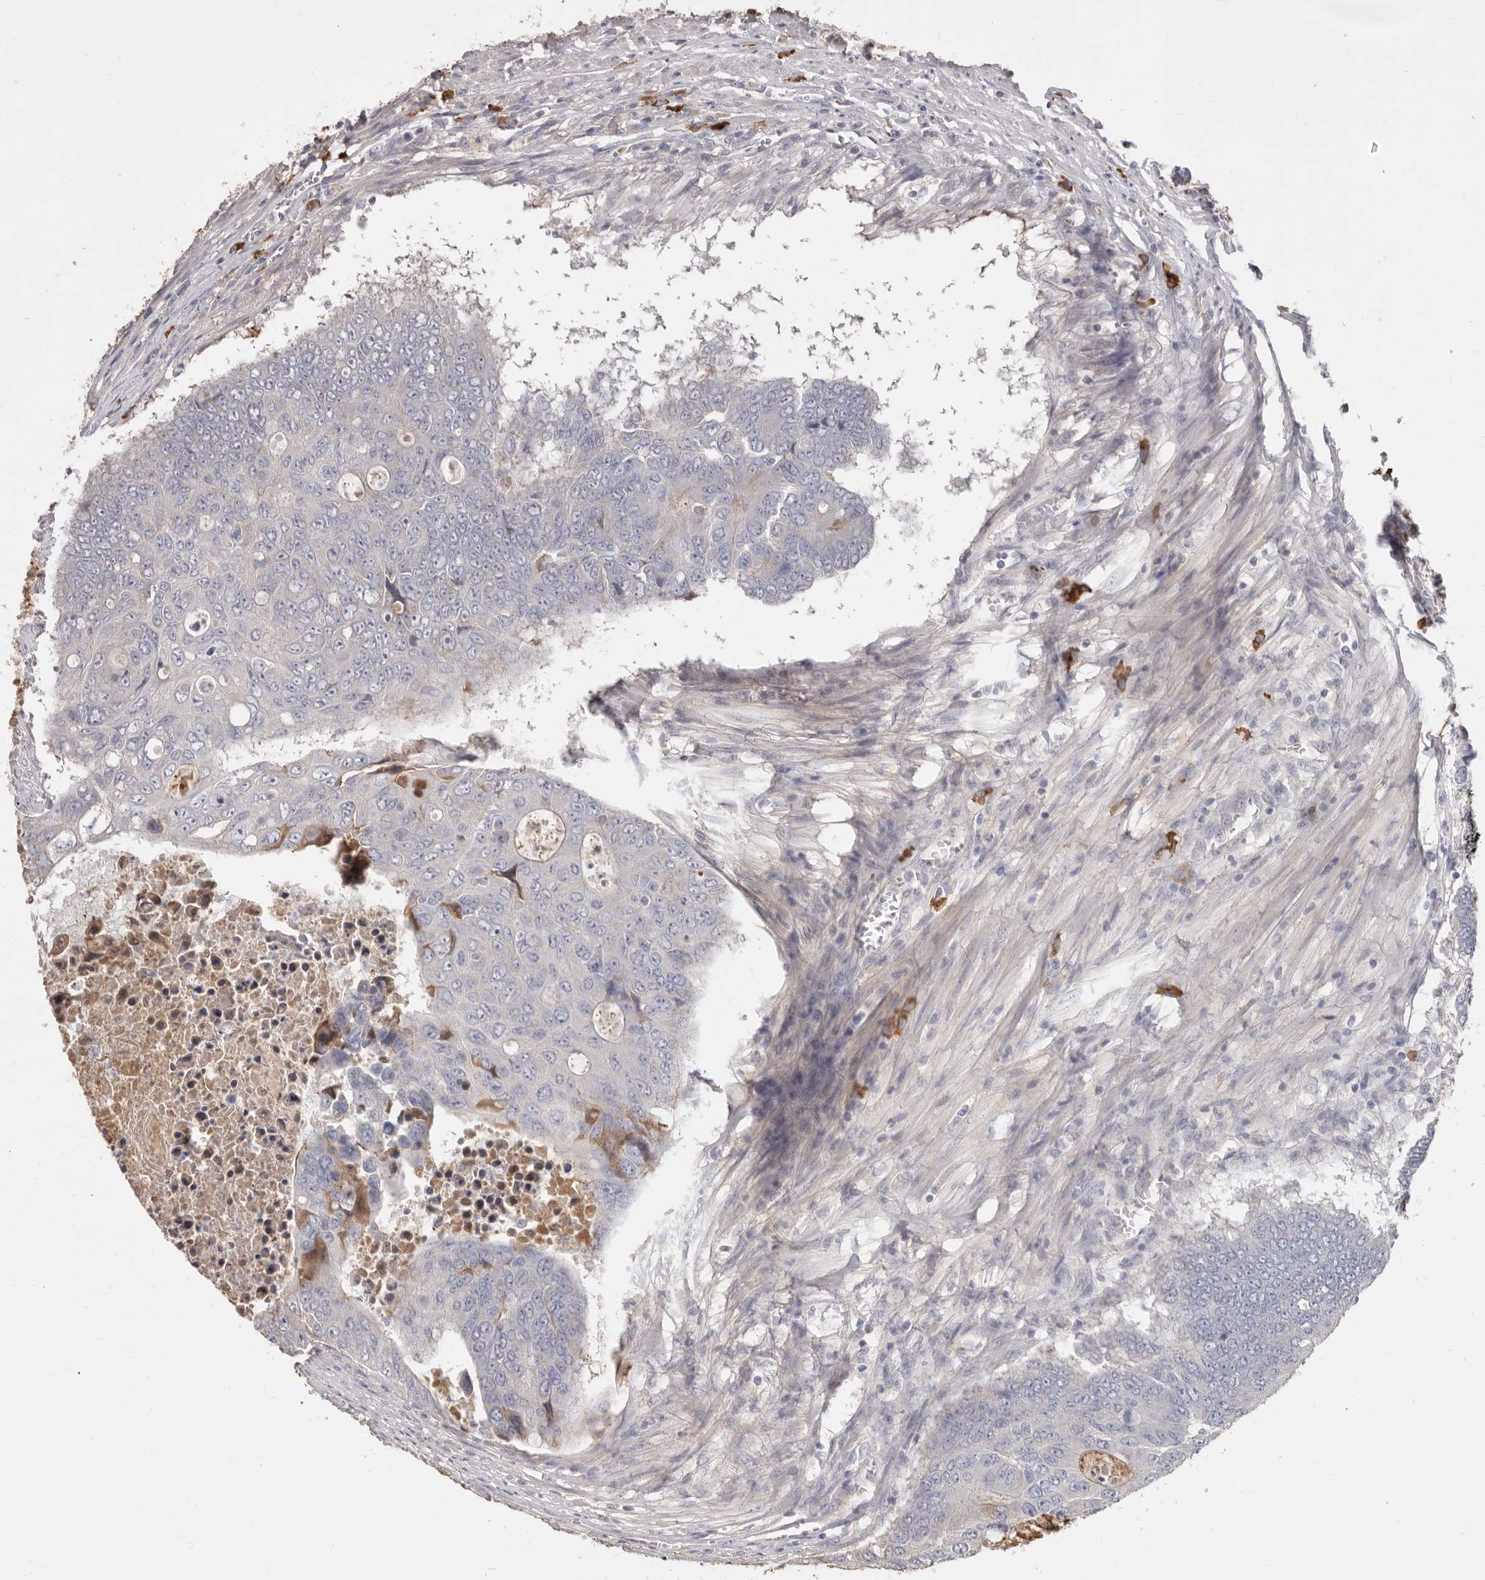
{"staining": {"intensity": "negative", "quantity": "none", "location": "none"}, "tissue": "colorectal cancer", "cell_type": "Tumor cells", "image_type": "cancer", "snomed": [{"axis": "morphology", "description": "Adenocarcinoma, NOS"}, {"axis": "topography", "description": "Colon"}], "caption": "Tumor cells show no significant positivity in colorectal cancer.", "gene": "HCAR2", "patient": {"sex": "male", "age": 87}}